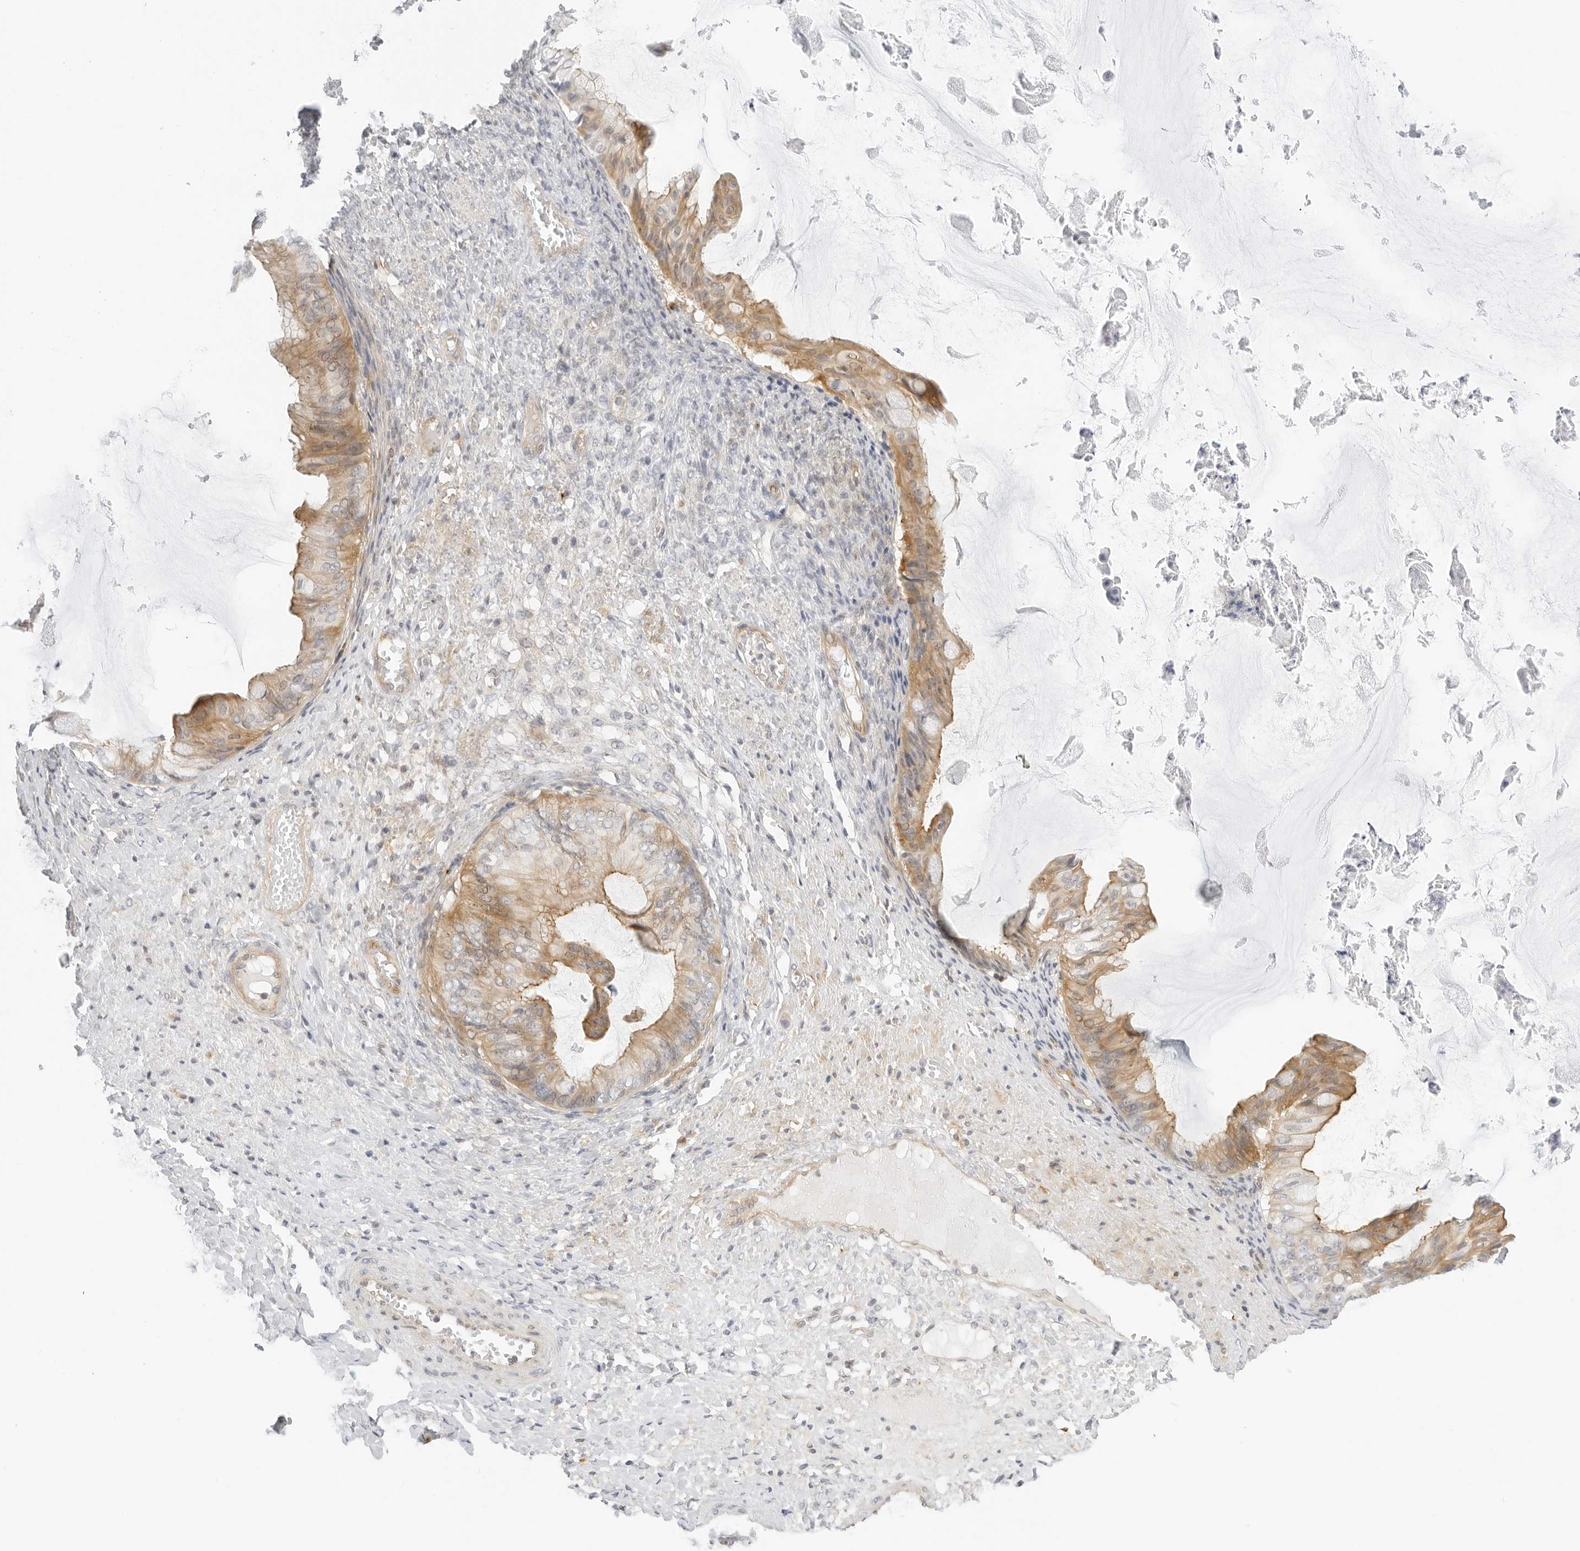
{"staining": {"intensity": "moderate", "quantity": "25%-75%", "location": "cytoplasmic/membranous"}, "tissue": "ovarian cancer", "cell_type": "Tumor cells", "image_type": "cancer", "snomed": [{"axis": "morphology", "description": "Cystadenocarcinoma, mucinous, NOS"}, {"axis": "topography", "description": "Ovary"}], "caption": "A photomicrograph of human ovarian mucinous cystadenocarcinoma stained for a protein shows moderate cytoplasmic/membranous brown staining in tumor cells.", "gene": "OSCP1", "patient": {"sex": "female", "age": 61}}